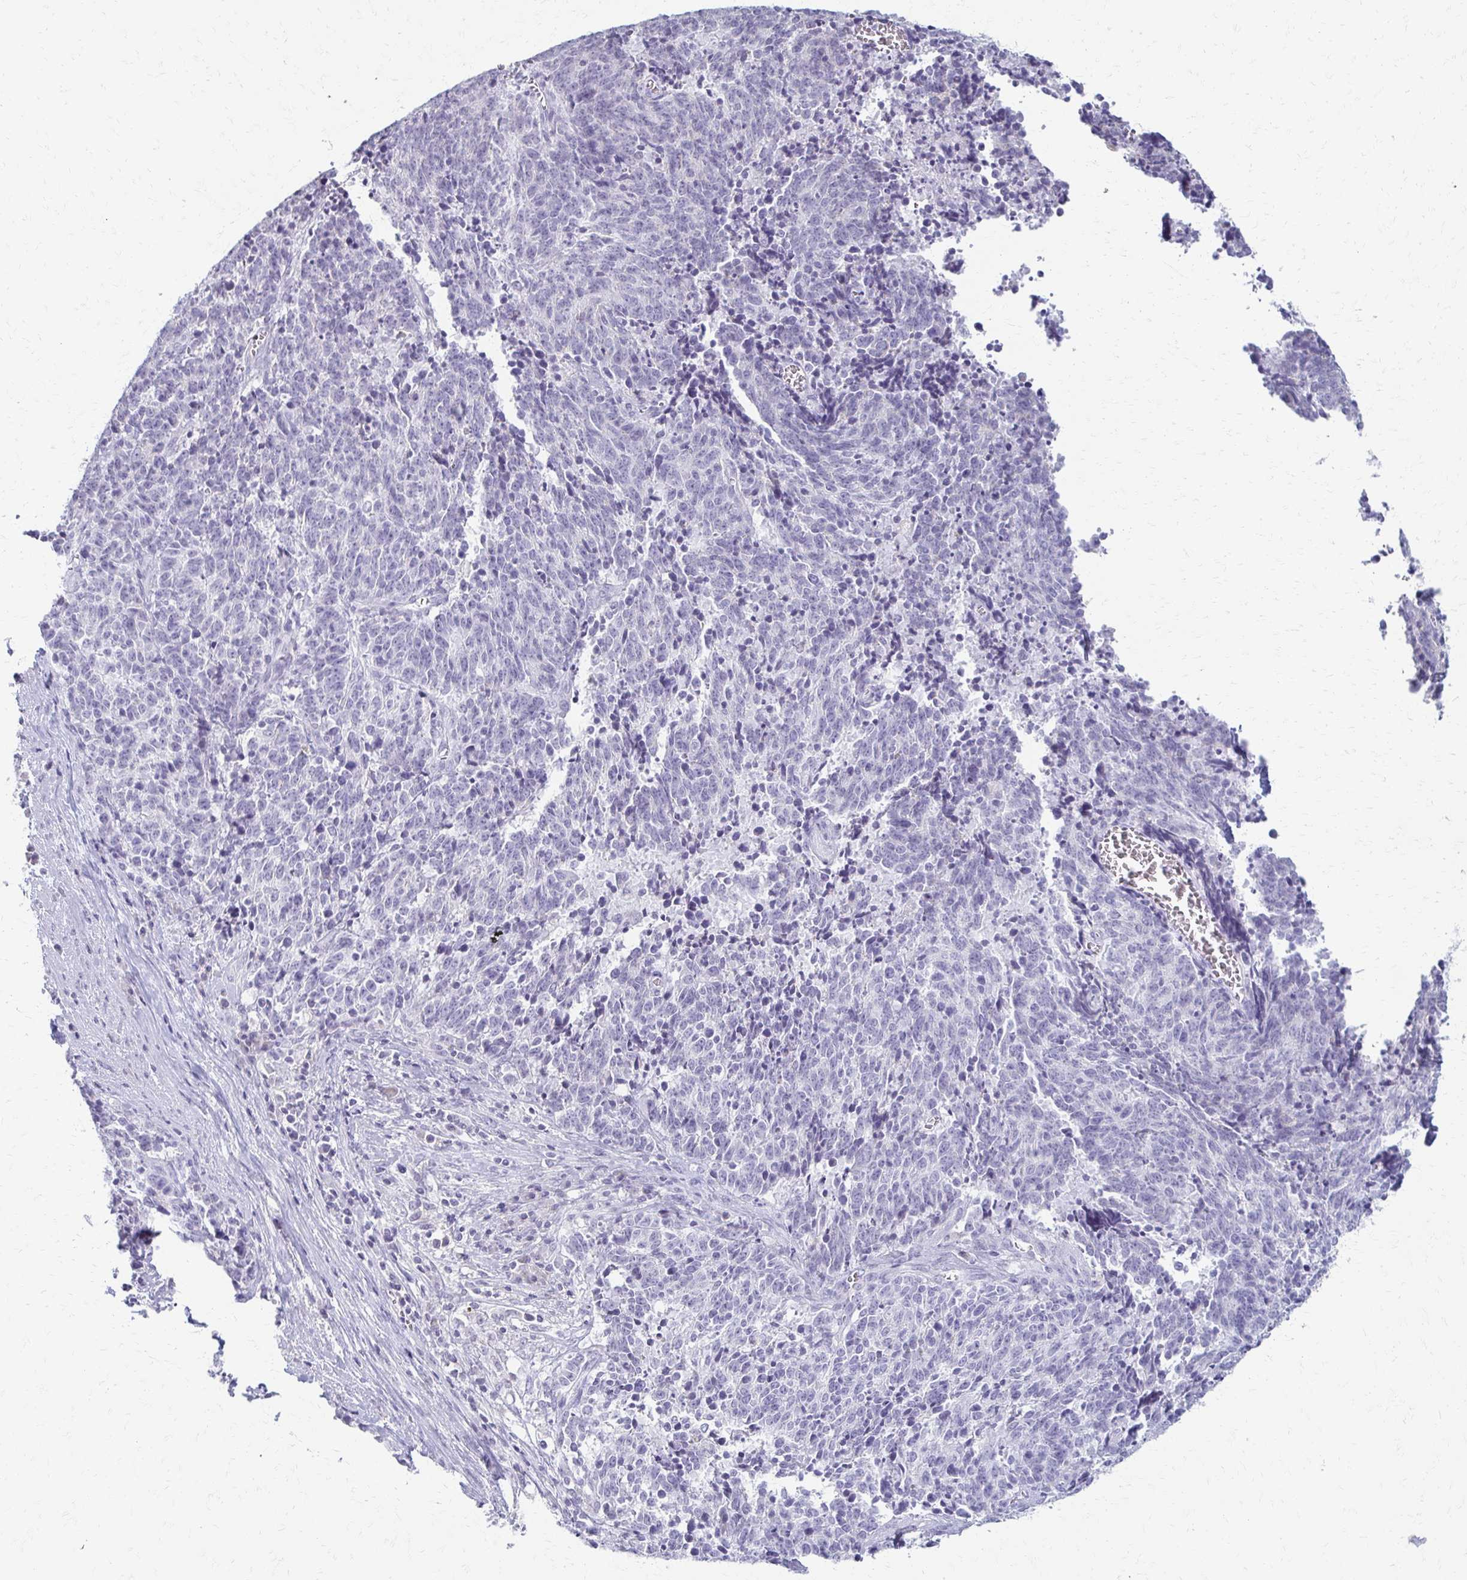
{"staining": {"intensity": "negative", "quantity": "none", "location": "none"}, "tissue": "cervical cancer", "cell_type": "Tumor cells", "image_type": "cancer", "snomed": [{"axis": "morphology", "description": "Squamous cell carcinoma, NOS"}, {"axis": "topography", "description": "Cervix"}], "caption": "DAB (3,3'-diaminobenzidine) immunohistochemical staining of human cervical squamous cell carcinoma shows no significant positivity in tumor cells.", "gene": "FCGR2B", "patient": {"sex": "female", "age": 29}}